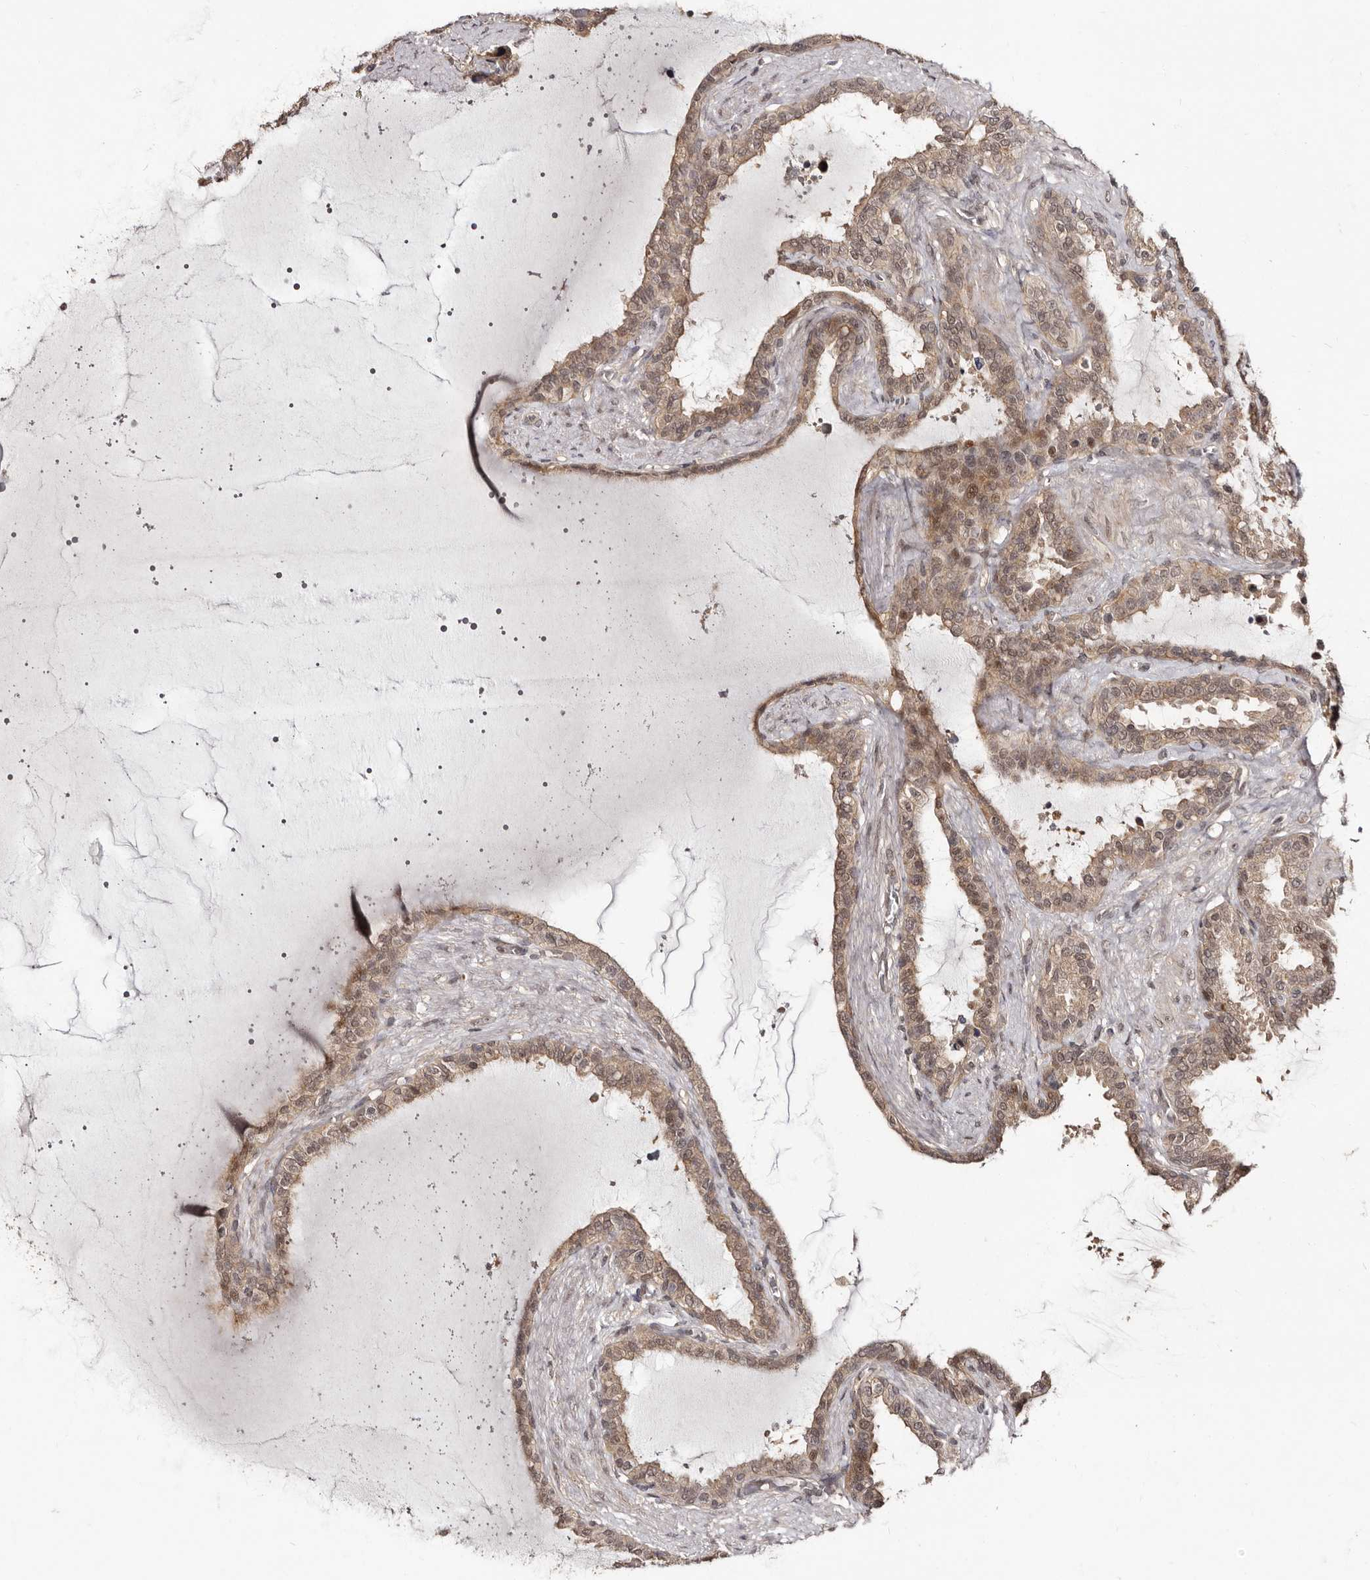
{"staining": {"intensity": "weak", "quantity": ">75%", "location": "cytoplasmic/membranous,nuclear"}, "tissue": "seminal vesicle", "cell_type": "Glandular cells", "image_type": "normal", "snomed": [{"axis": "morphology", "description": "Normal tissue, NOS"}, {"axis": "topography", "description": "Seminal veicle"}], "caption": "A low amount of weak cytoplasmic/membranous,nuclear expression is appreciated in about >75% of glandular cells in normal seminal vesicle. (Stains: DAB in brown, nuclei in blue, Microscopy: brightfield microscopy at high magnification).", "gene": "TBC1D22B", "patient": {"sex": "male", "age": 46}}